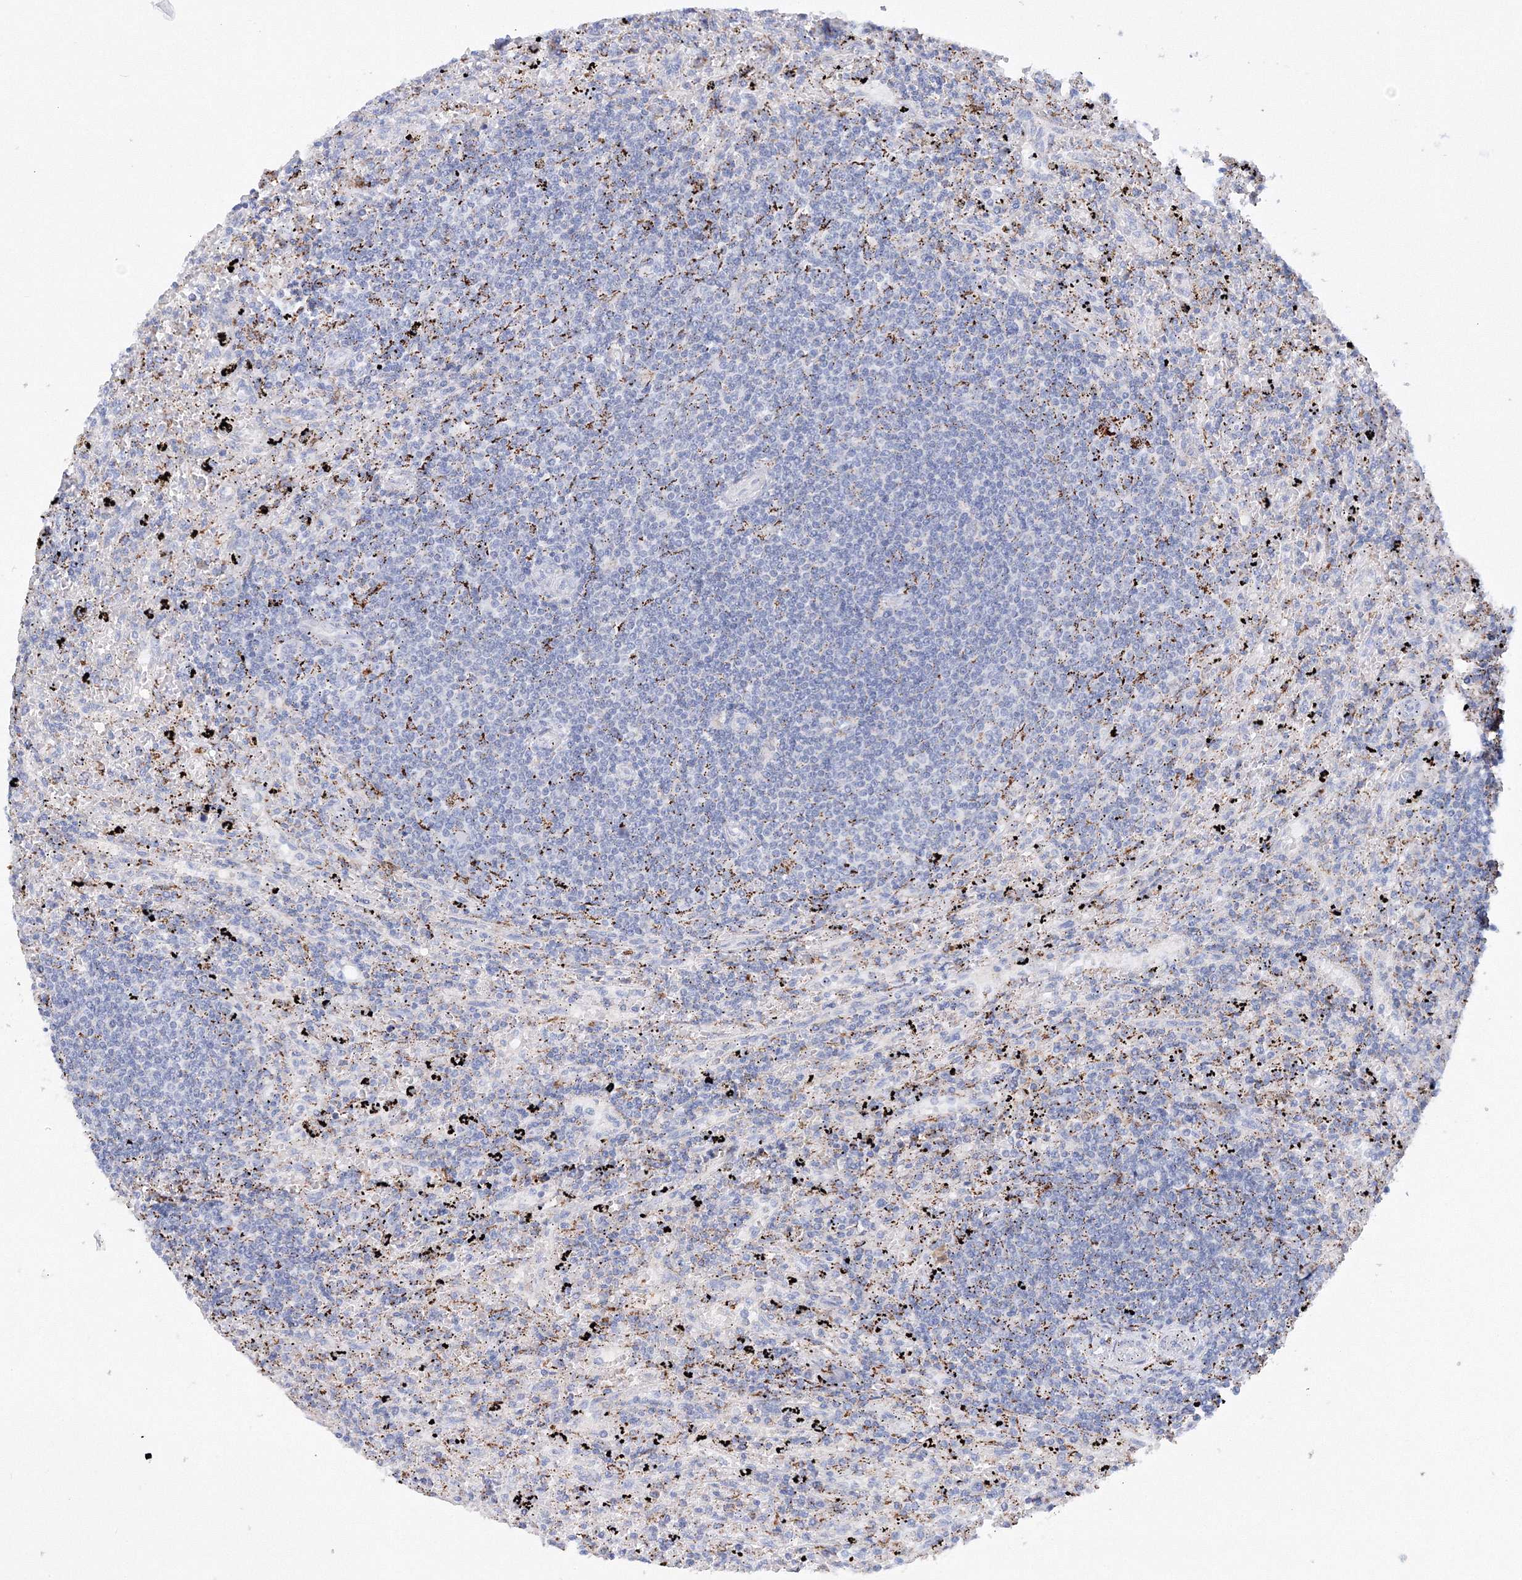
{"staining": {"intensity": "negative", "quantity": "none", "location": "none"}, "tissue": "lymphoma", "cell_type": "Tumor cells", "image_type": "cancer", "snomed": [{"axis": "morphology", "description": "Malignant lymphoma, non-Hodgkin's type, Low grade"}, {"axis": "topography", "description": "Spleen"}], "caption": "The photomicrograph exhibits no significant staining in tumor cells of lymphoma. Brightfield microscopy of IHC stained with DAB (3,3'-diaminobenzidine) (brown) and hematoxylin (blue), captured at high magnification.", "gene": "MERTK", "patient": {"sex": "male", "age": 76}}